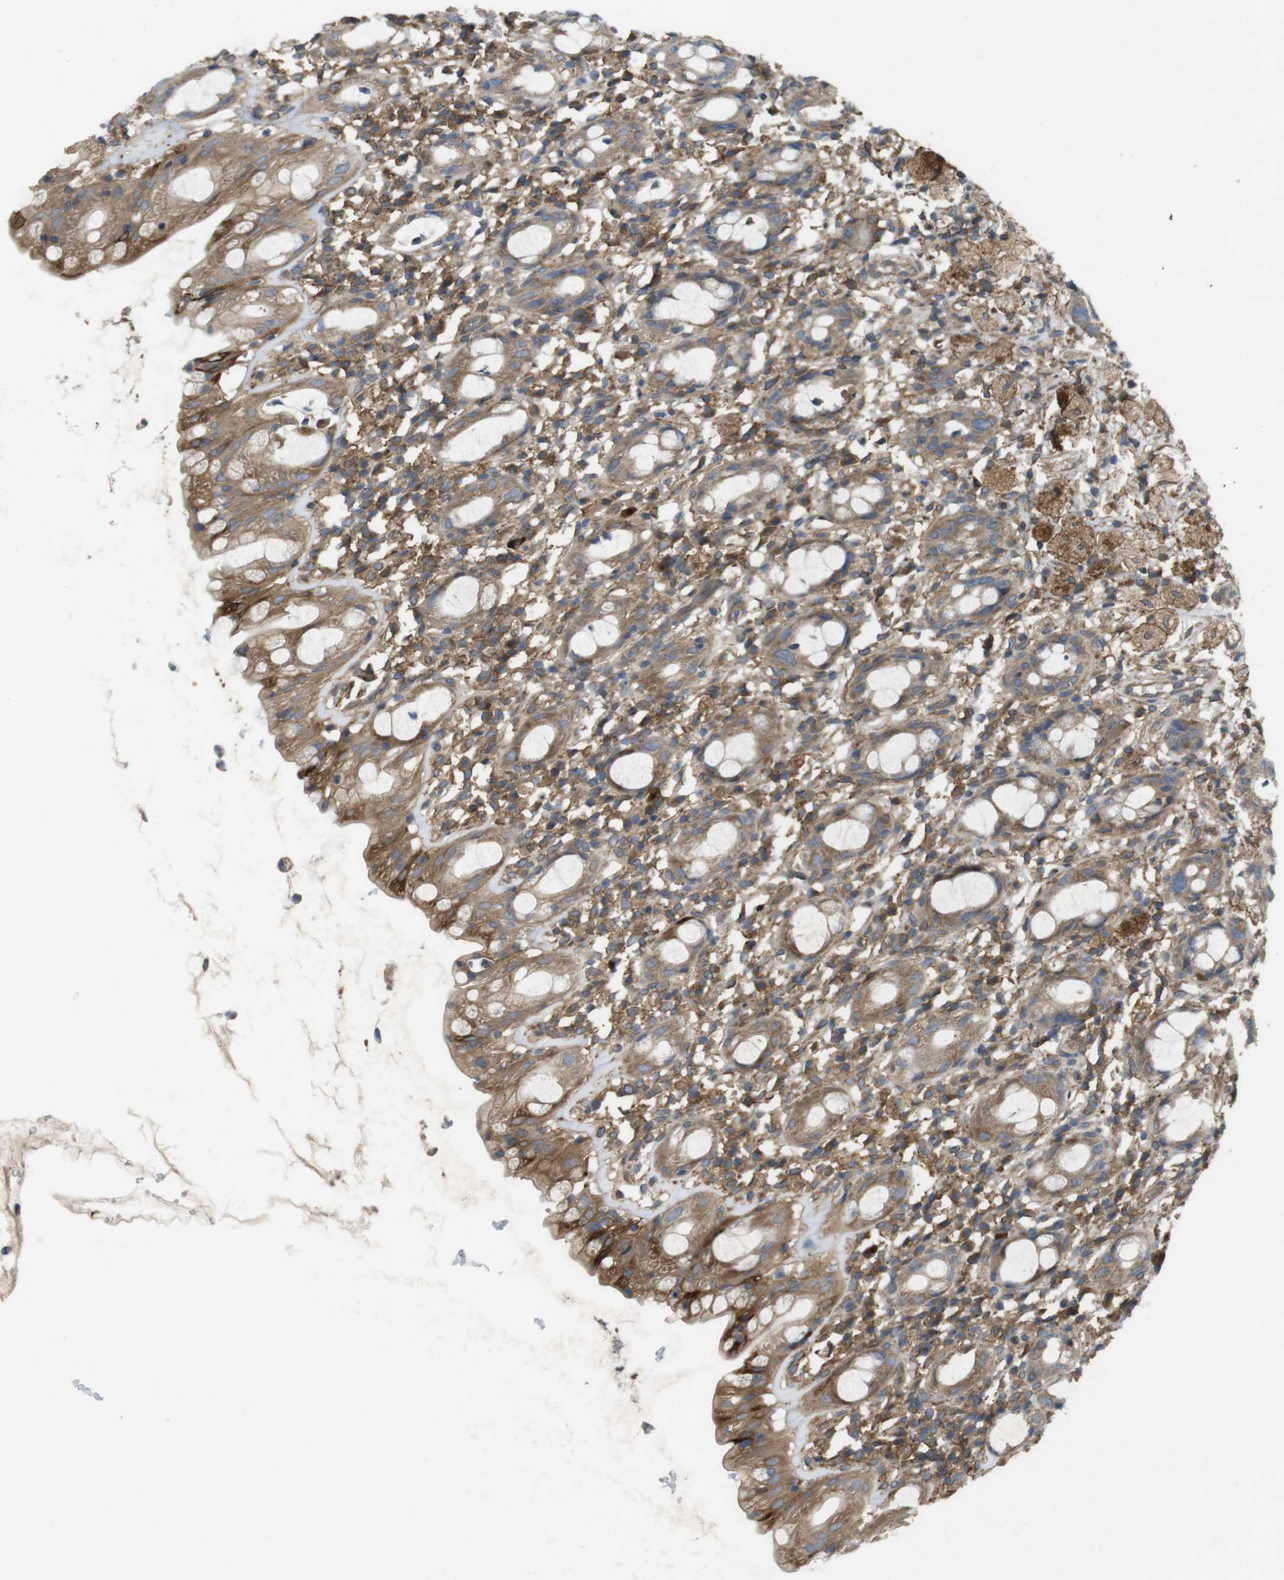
{"staining": {"intensity": "moderate", "quantity": ">75%", "location": "cytoplasmic/membranous"}, "tissue": "rectum", "cell_type": "Glandular cells", "image_type": "normal", "snomed": [{"axis": "morphology", "description": "Normal tissue, NOS"}, {"axis": "topography", "description": "Rectum"}], "caption": "The image demonstrates staining of benign rectum, revealing moderate cytoplasmic/membranous protein staining (brown color) within glandular cells.", "gene": "DDAH2", "patient": {"sex": "male", "age": 44}}